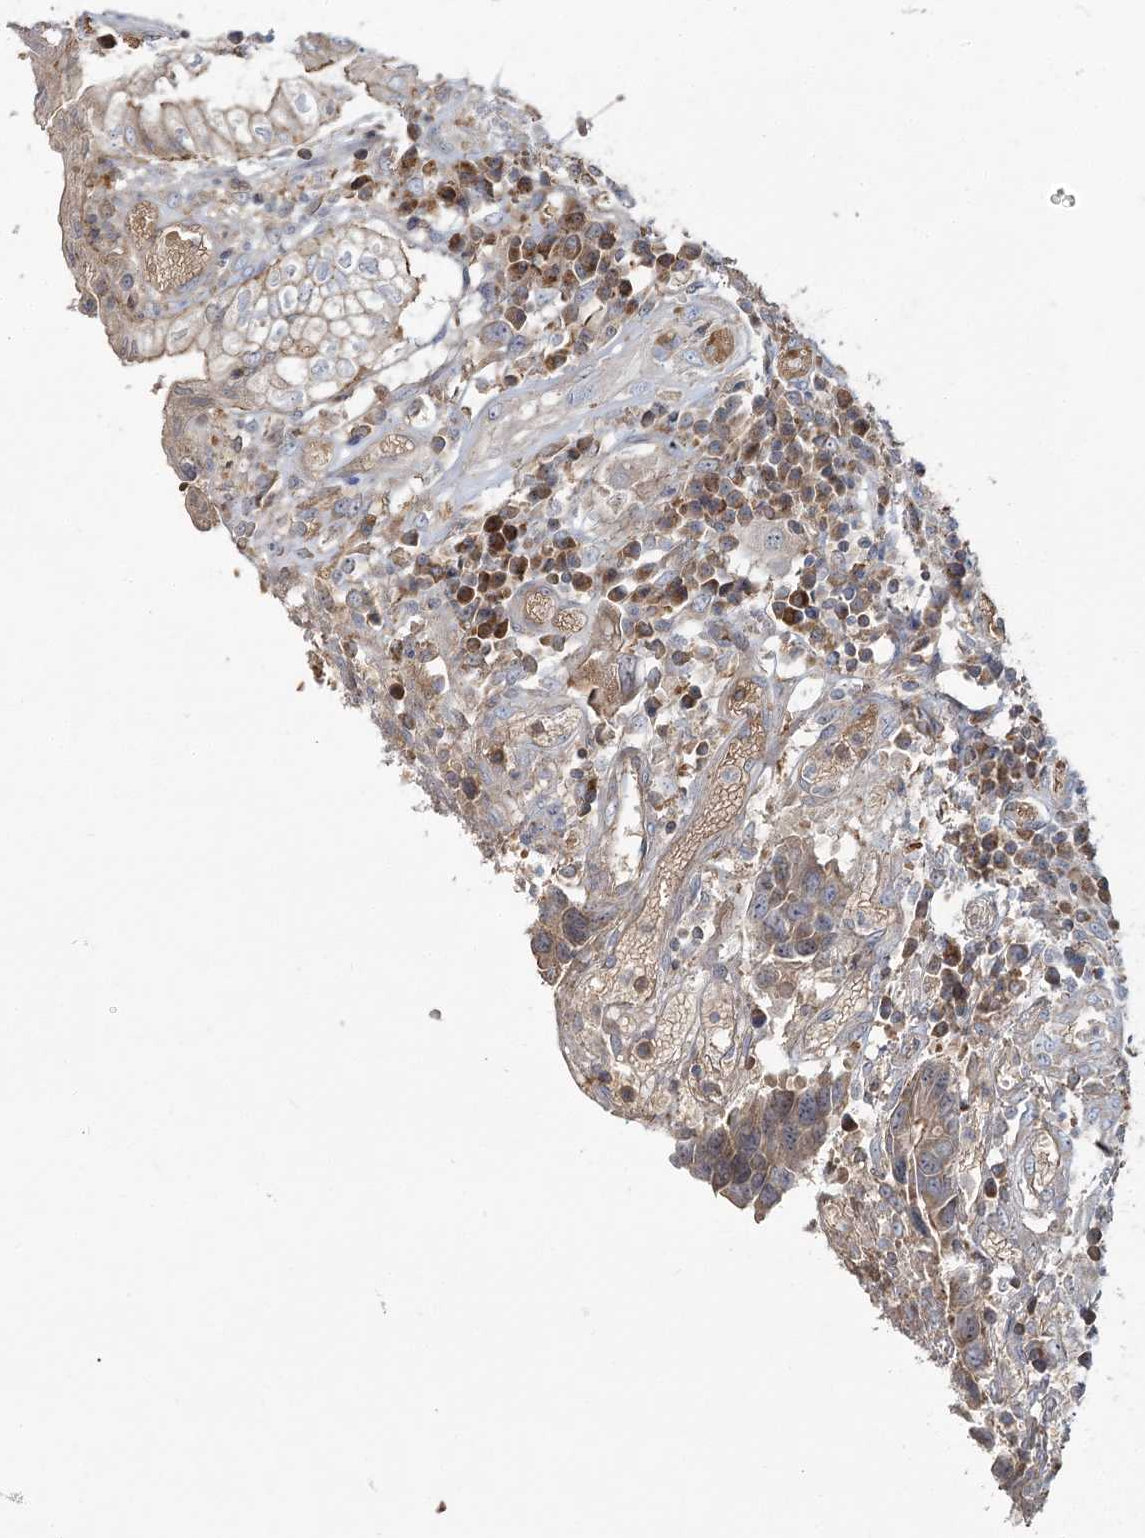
{"staining": {"intensity": "moderate", "quantity": ">75%", "location": "cytoplasmic/membranous"}, "tissue": "colorectal cancer", "cell_type": "Tumor cells", "image_type": "cancer", "snomed": [{"axis": "morphology", "description": "Adenocarcinoma, NOS"}, {"axis": "topography", "description": "Rectum"}], "caption": "Protein staining of colorectal cancer (adenocarcinoma) tissue exhibits moderate cytoplasmic/membranous positivity in about >75% of tumor cells.", "gene": "PCBD2", "patient": {"sex": "male", "age": 84}}